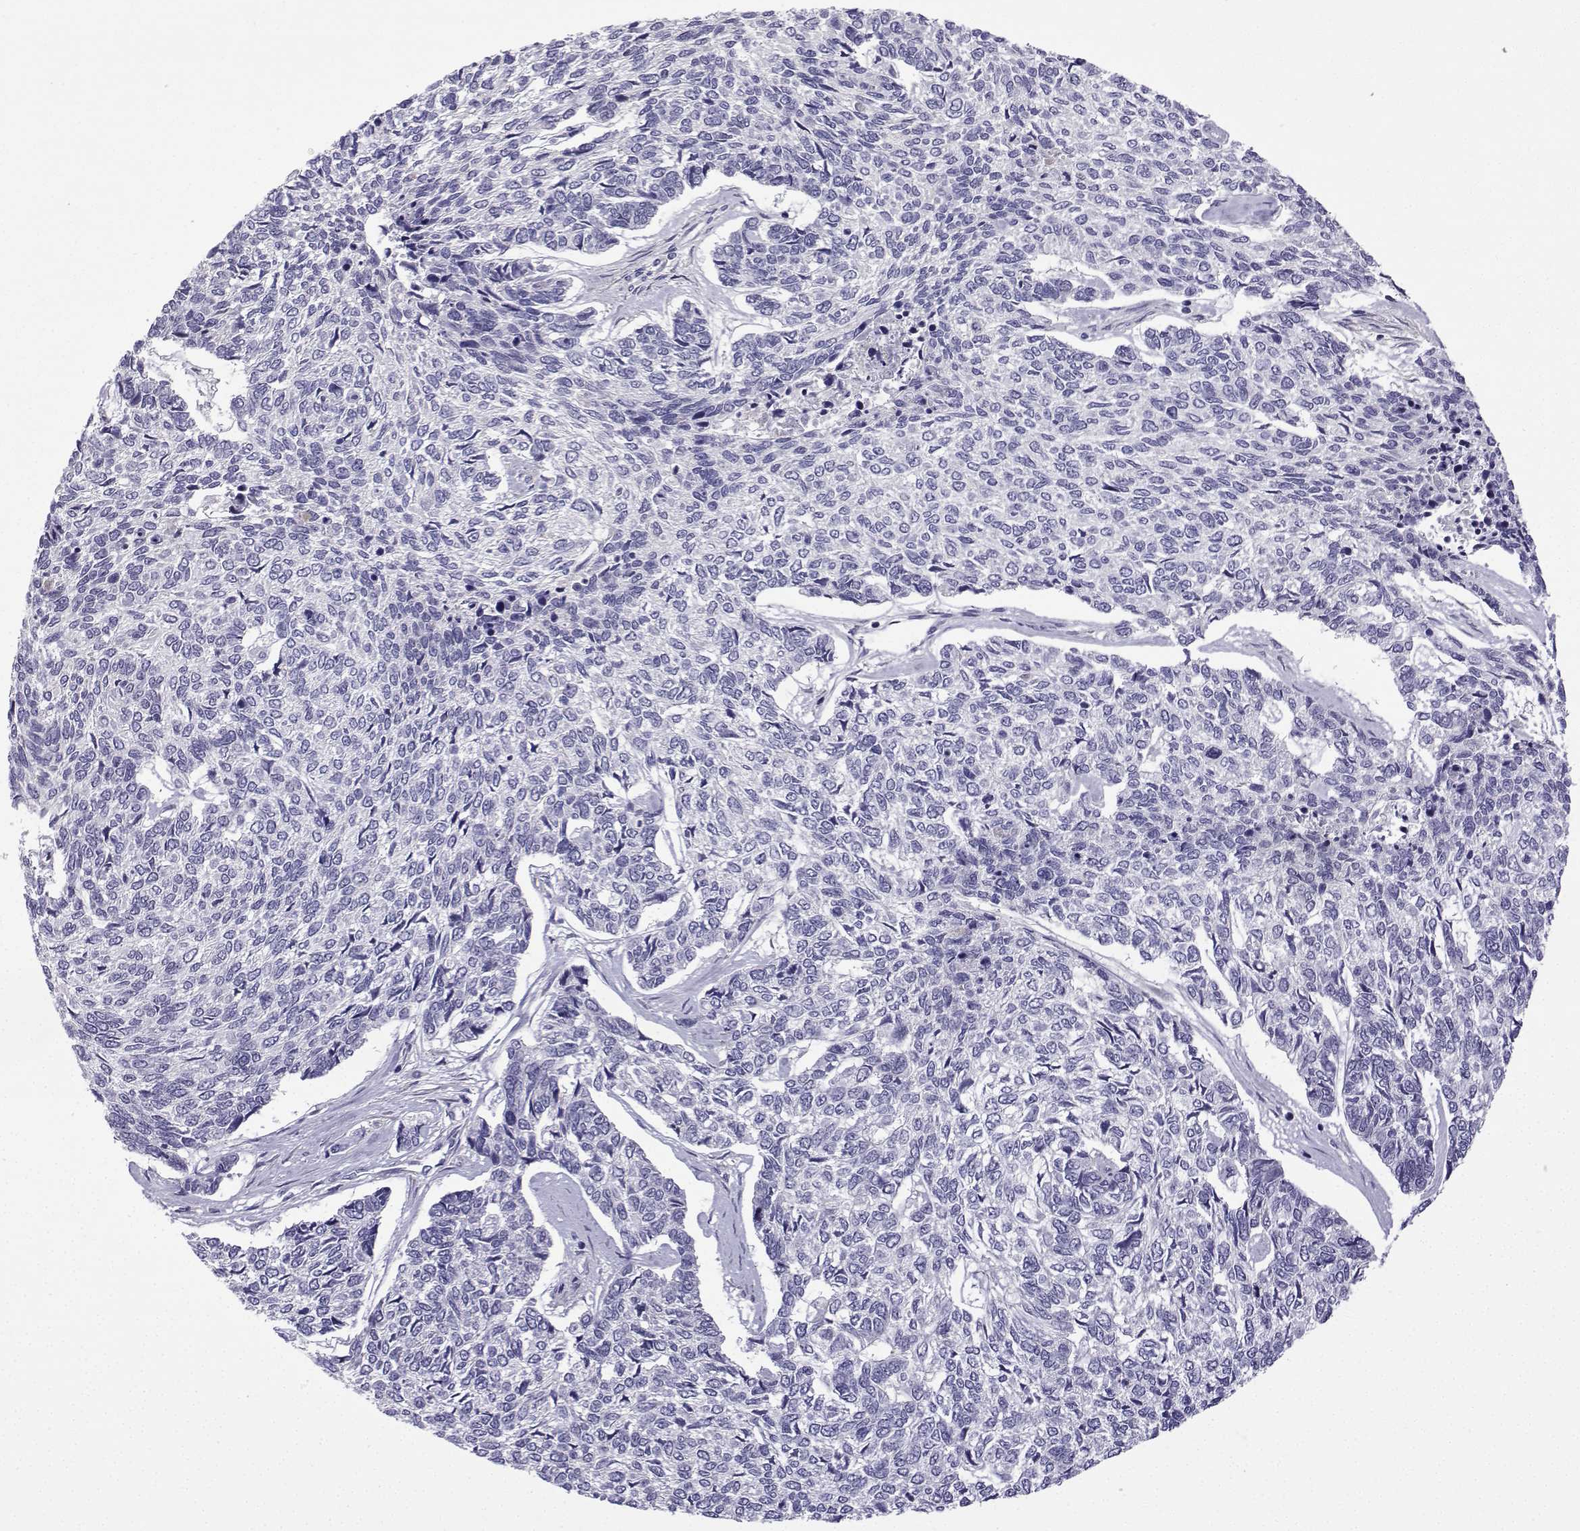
{"staining": {"intensity": "negative", "quantity": "none", "location": "none"}, "tissue": "skin cancer", "cell_type": "Tumor cells", "image_type": "cancer", "snomed": [{"axis": "morphology", "description": "Basal cell carcinoma"}, {"axis": "topography", "description": "Skin"}], "caption": "There is no significant staining in tumor cells of skin basal cell carcinoma.", "gene": "SPACA7", "patient": {"sex": "female", "age": 65}}